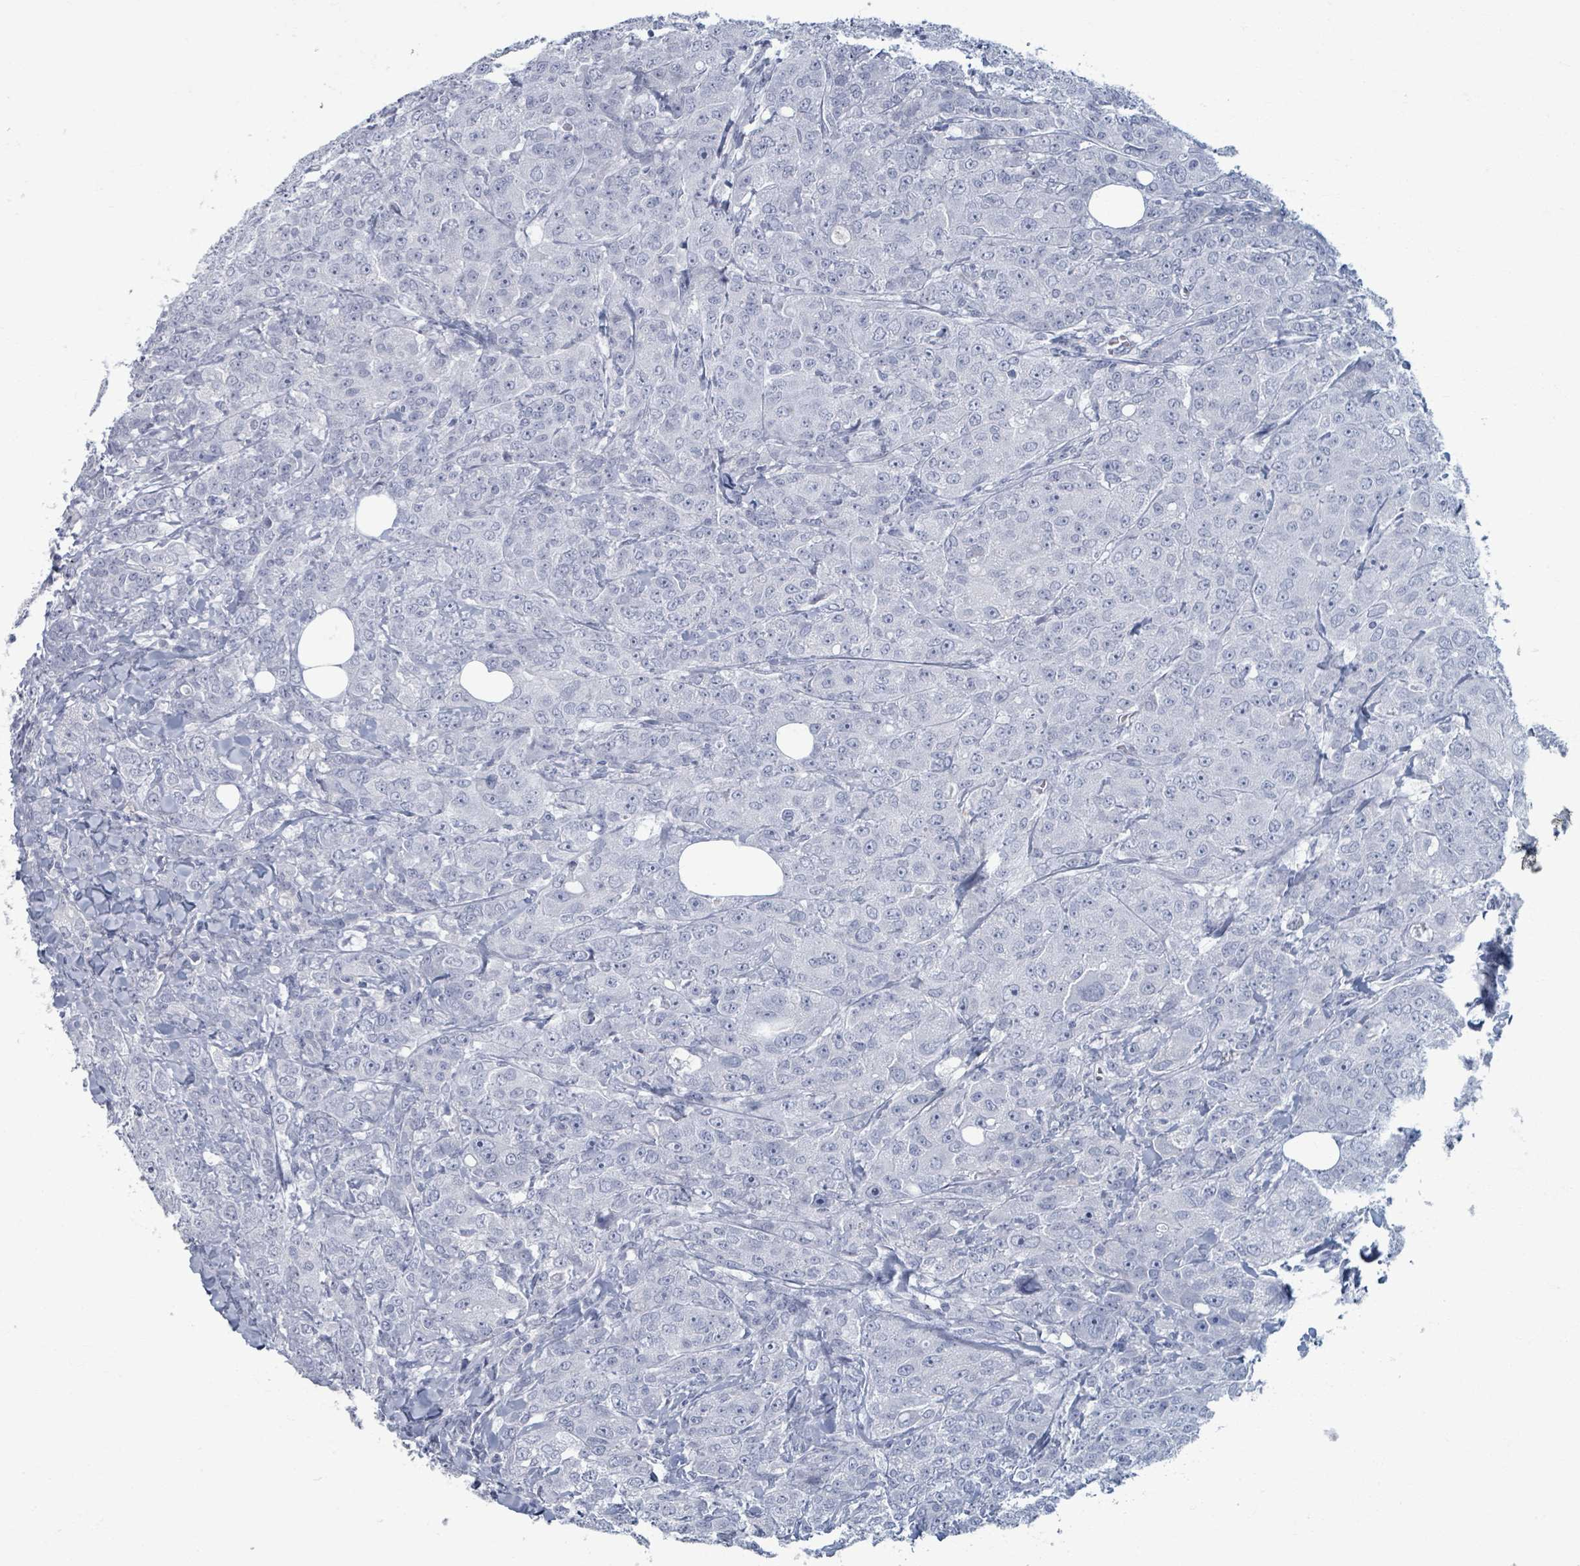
{"staining": {"intensity": "negative", "quantity": "none", "location": "none"}, "tissue": "breast cancer", "cell_type": "Tumor cells", "image_type": "cancer", "snomed": [{"axis": "morphology", "description": "Duct carcinoma"}, {"axis": "topography", "description": "Breast"}], "caption": "IHC of human breast cancer (intraductal carcinoma) reveals no staining in tumor cells.", "gene": "TAS2R1", "patient": {"sex": "female", "age": 43}}